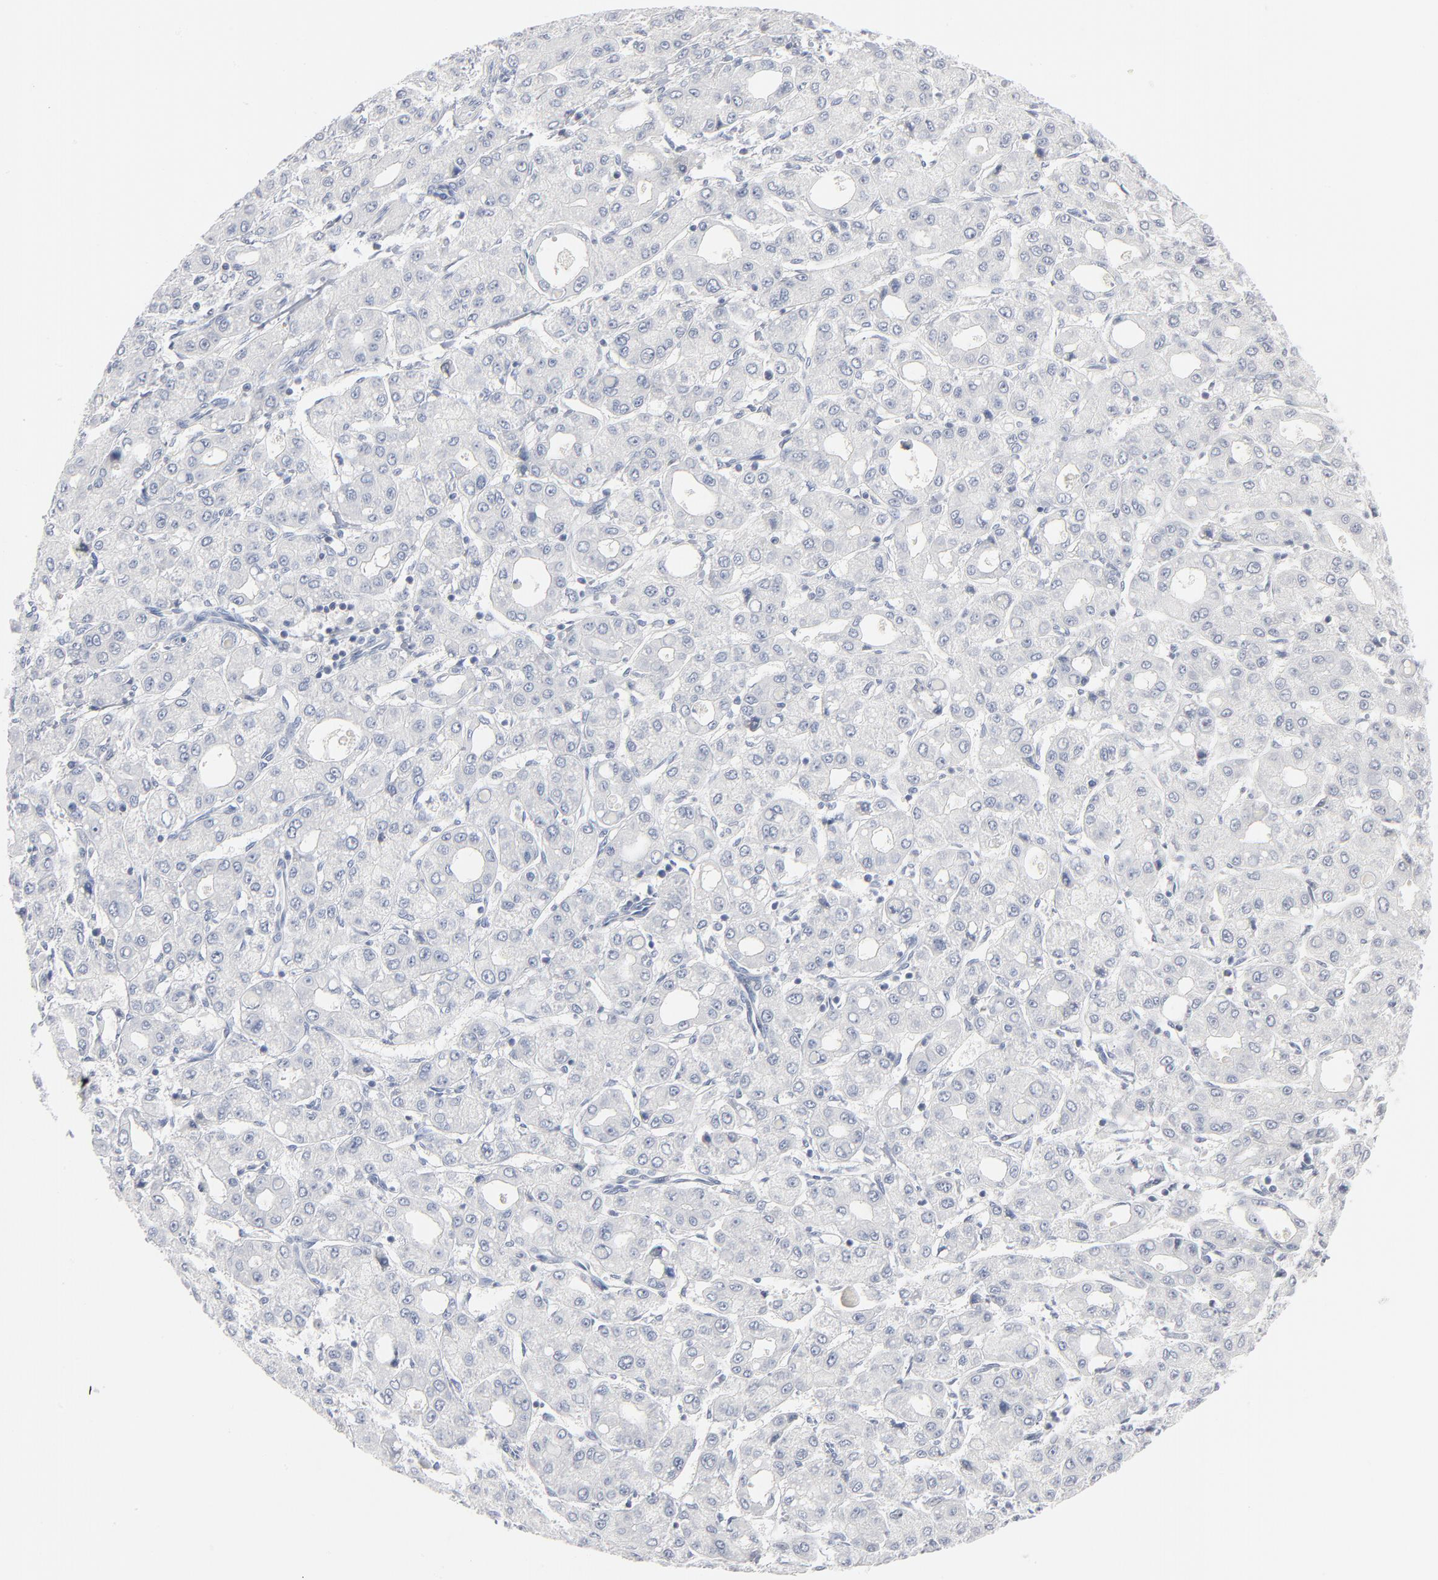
{"staining": {"intensity": "negative", "quantity": "none", "location": "none"}, "tissue": "liver cancer", "cell_type": "Tumor cells", "image_type": "cancer", "snomed": [{"axis": "morphology", "description": "Carcinoma, Hepatocellular, NOS"}, {"axis": "topography", "description": "Liver"}], "caption": "Tumor cells show no significant protein positivity in liver cancer (hepatocellular carcinoma).", "gene": "PTK2B", "patient": {"sex": "male", "age": 69}}